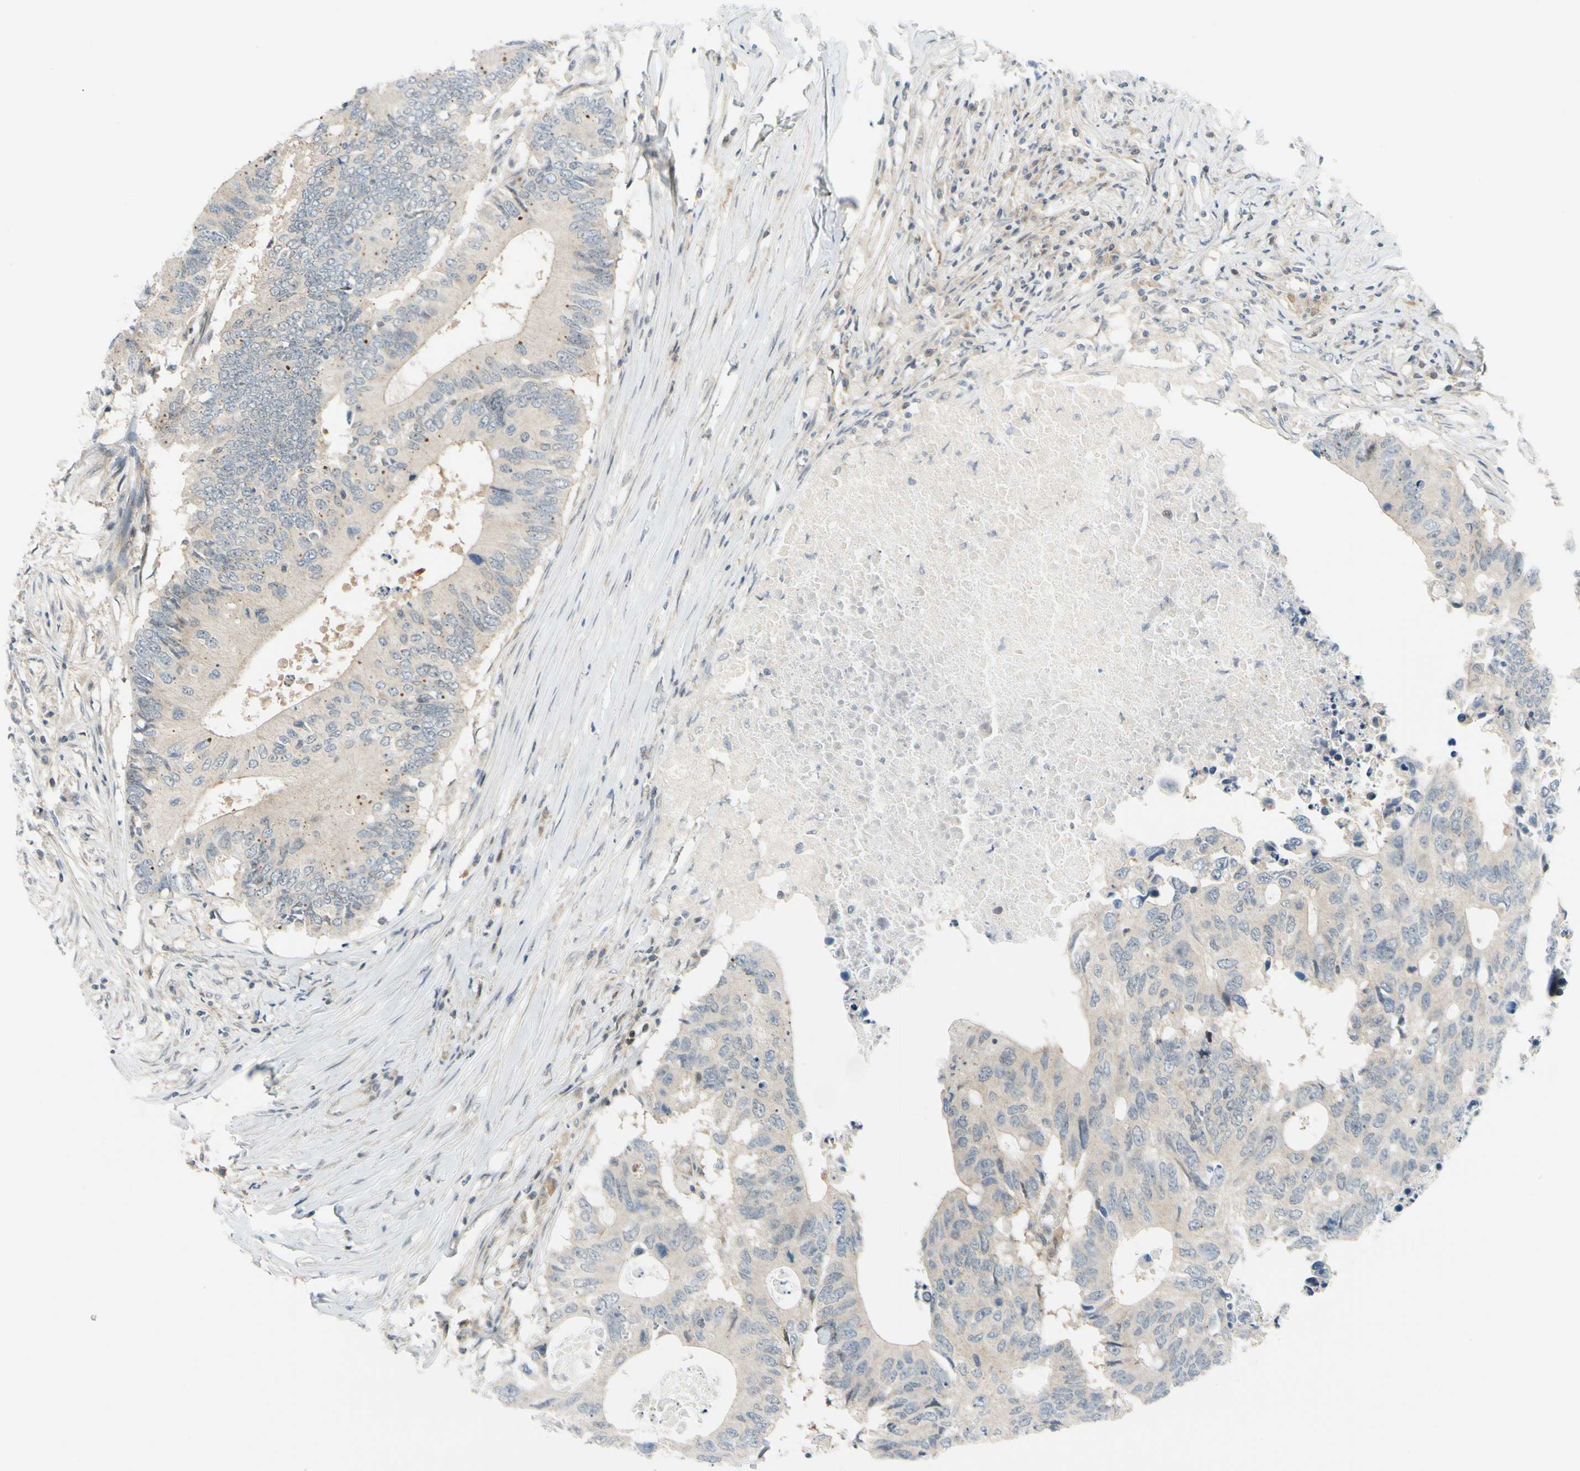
{"staining": {"intensity": "negative", "quantity": "none", "location": "none"}, "tissue": "colorectal cancer", "cell_type": "Tumor cells", "image_type": "cancer", "snomed": [{"axis": "morphology", "description": "Adenocarcinoma, NOS"}, {"axis": "topography", "description": "Colon"}], "caption": "IHC photomicrograph of neoplastic tissue: colorectal adenocarcinoma stained with DAB displays no significant protein positivity in tumor cells.", "gene": "MAPK9", "patient": {"sex": "male", "age": 71}}